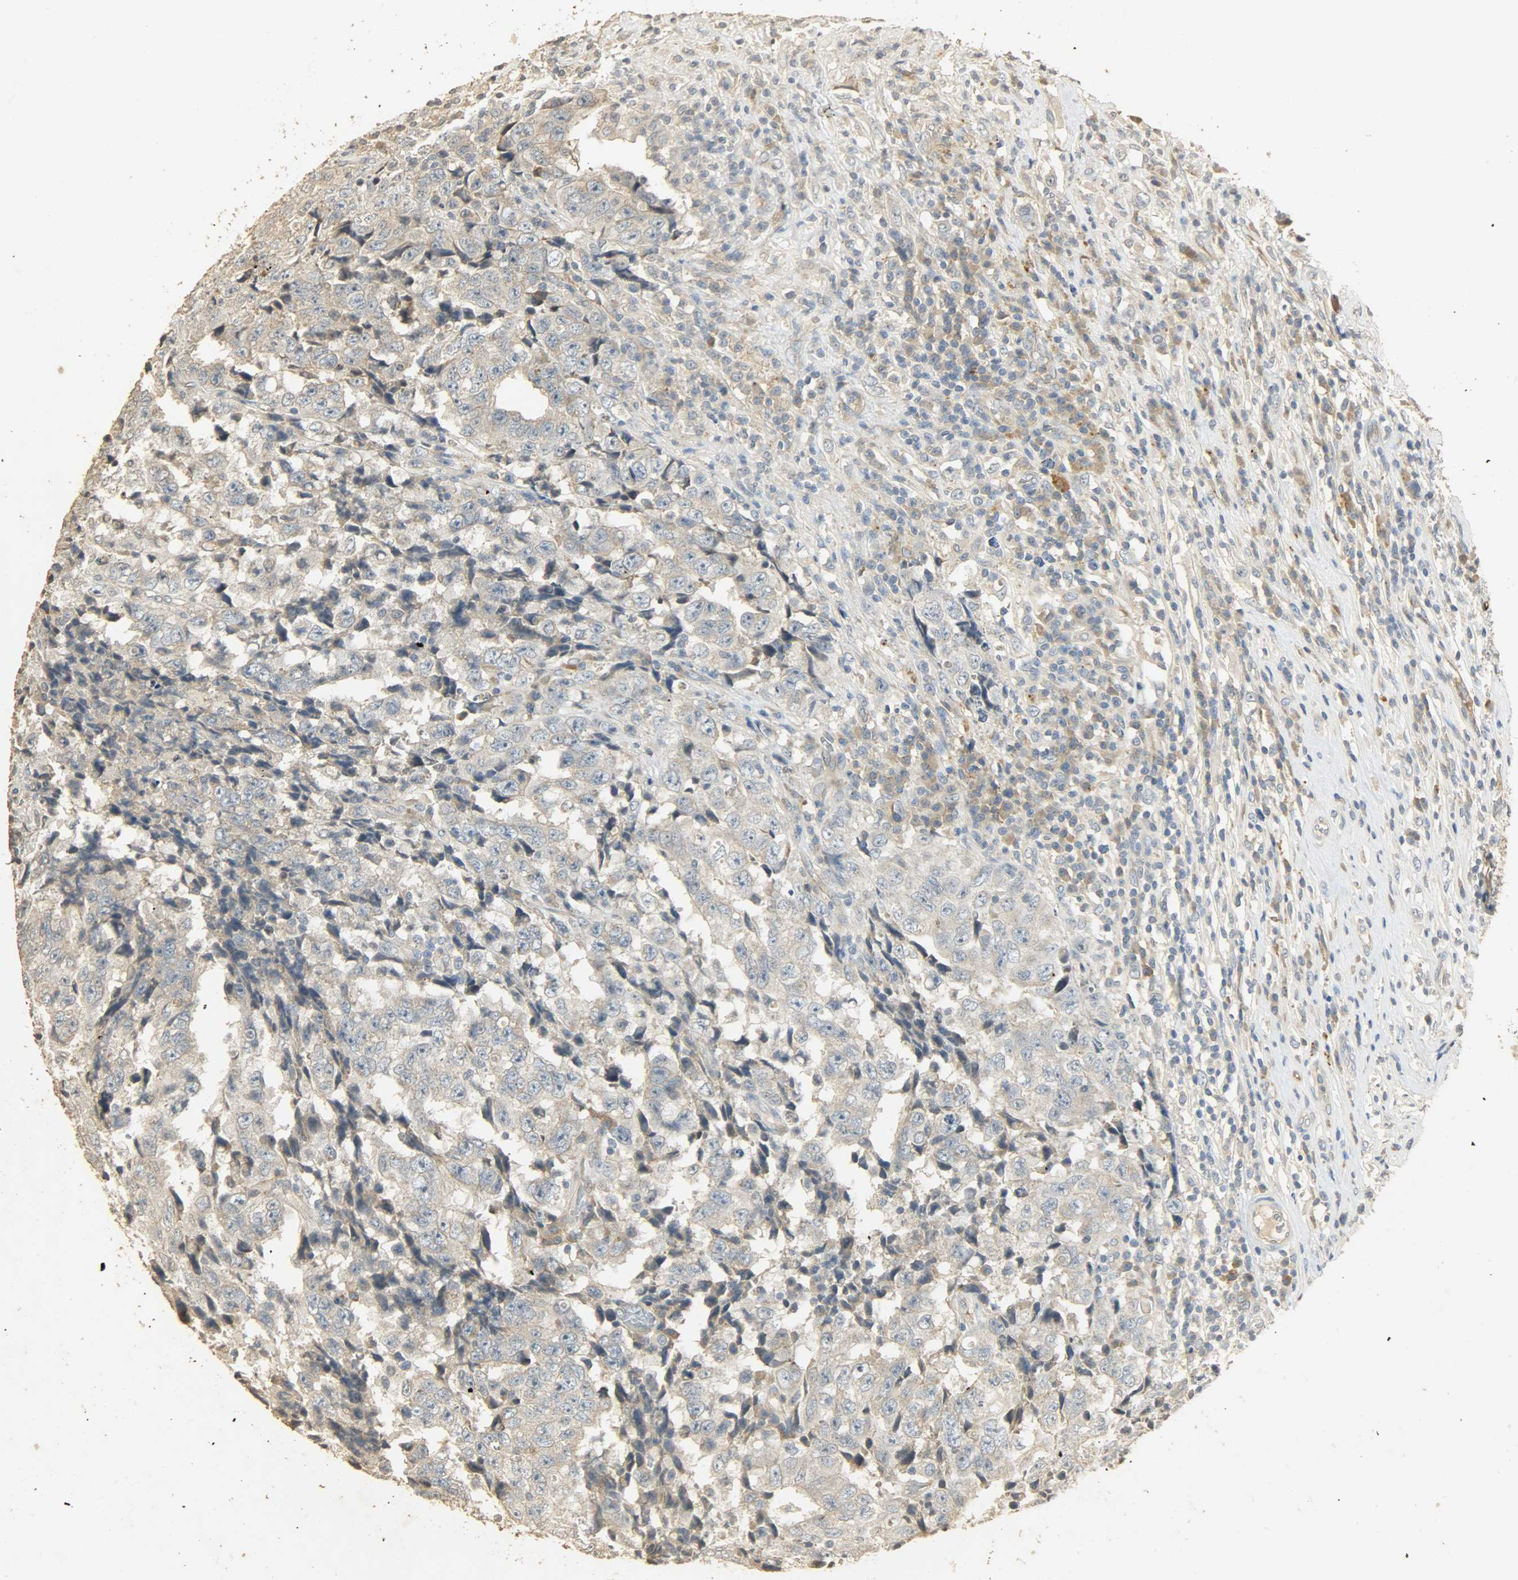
{"staining": {"intensity": "weak", "quantity": ">75%", "location": "cytoplasmic/membranous"}, "tissue": "testis cancer", "cell_type": "Tumor cells", "image_type": "cancer", "snomed": [{"axis": "morphology", "description": "Necrosis, NOS"}, {"axis": "morphology", "description": "Carcinoma, Embryonal, NOS"}, {"axis": "topography", "description": "Testis"}], "caption": "A brown stain highlights weak cytoplasmic/membranous staining of a protein in human testis cancer (embryonal carcinoma) tumor cells. Immunohistochemistry stains the protein of interest in brown and the nuclei are stained blue.", "gene": "ATP2B1", "patient": {"sex": "male", "age": 19}}